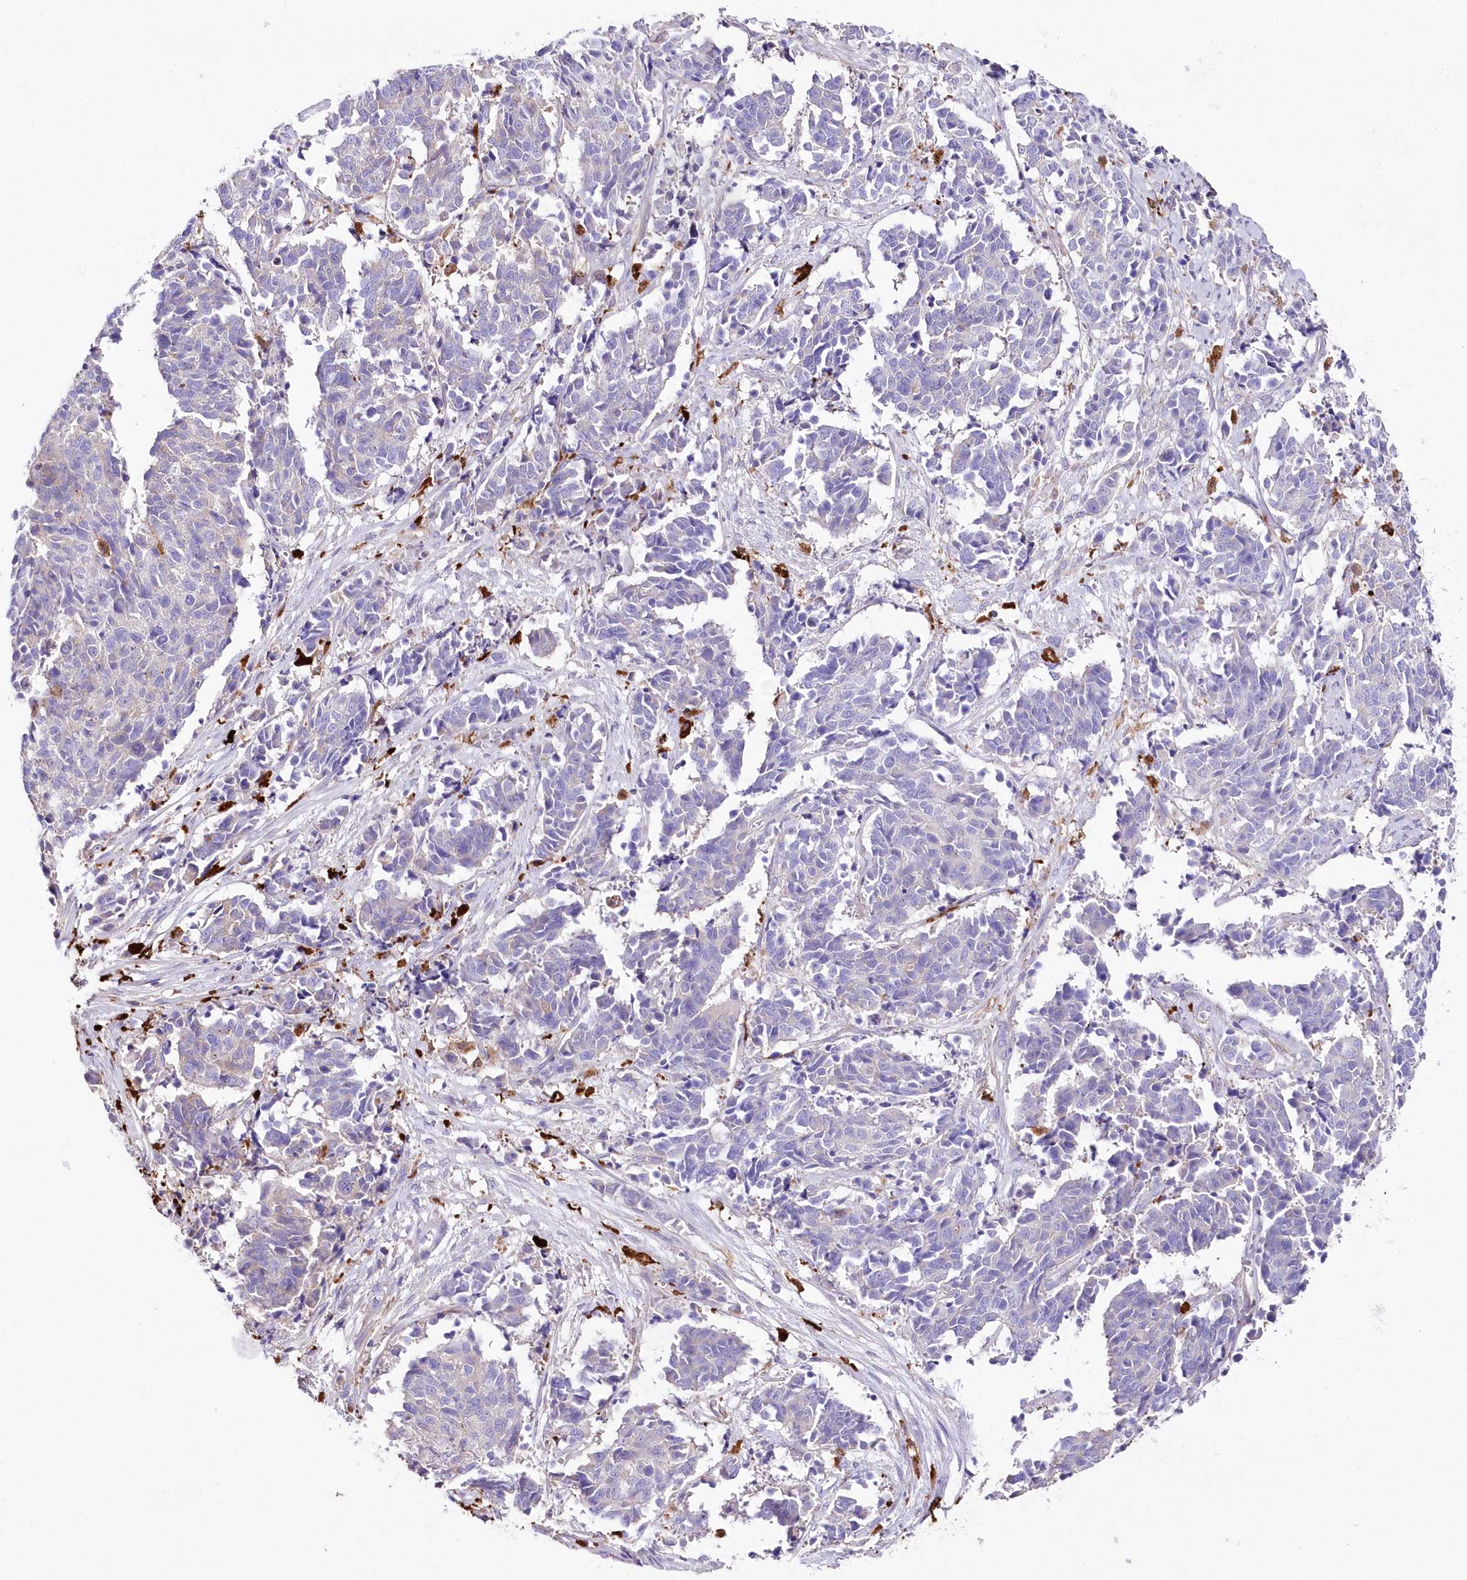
{"staining": {"intensity": "negative", "quantity": "none", "location": "none"}, "tissue": "cervical cancer", "cell_type": "Tumor cells", "image_type": "cancer", "snomed": [{"axis": "morphology", "description": "Normal tissue, NOS"}, {"axis": "morphology", "description": "Squamous cell carcinoma, NOS"}, {"axis": "topography", "description": "Cervix"}], "caption": "Tumor cells are negative for brown protein staining in cervical cancer.", "gene": "DNAJC19", "patient": {"sex": "female", "age": 35}}